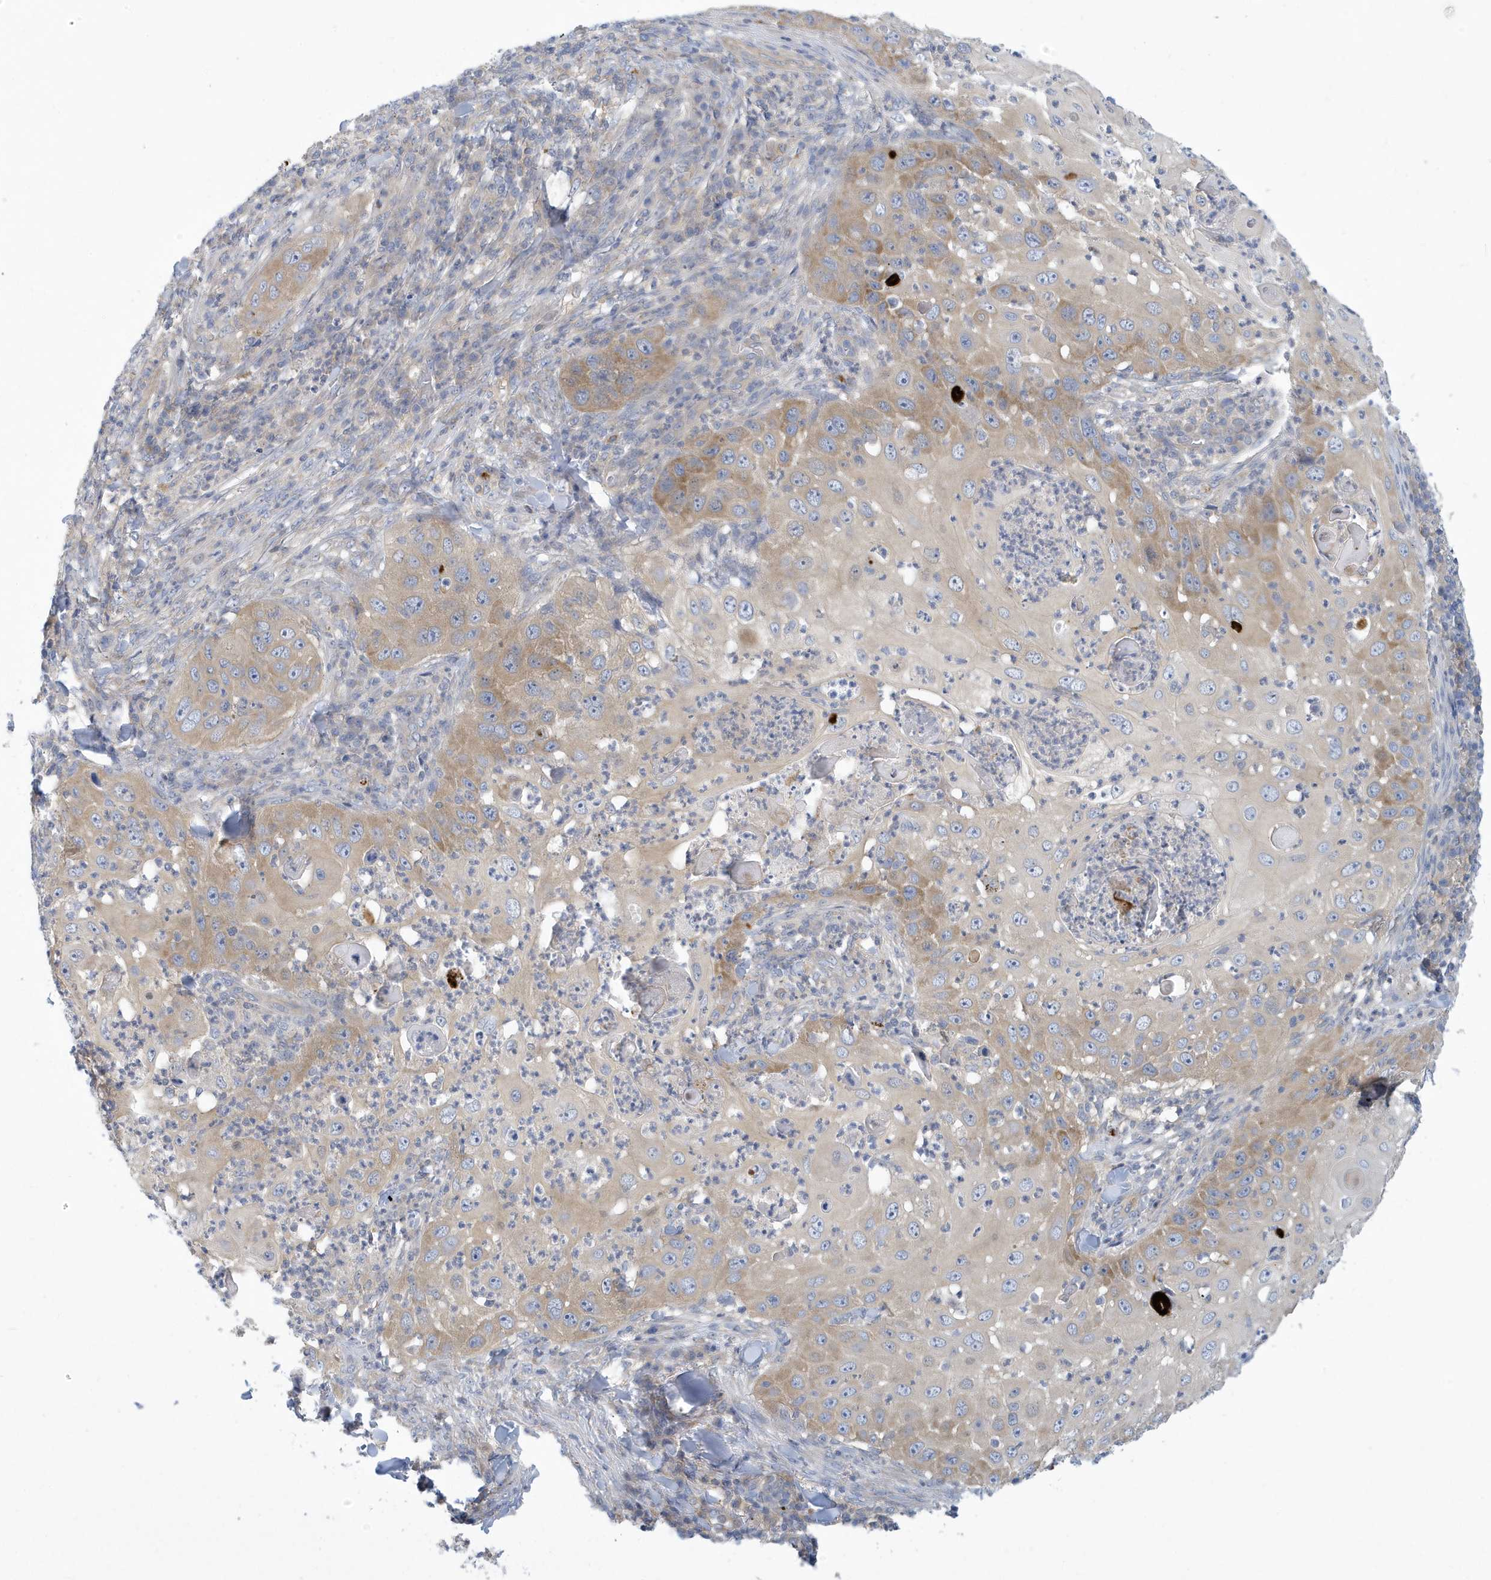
{"staining": {"intensity": "weak", "quantity": ">75%", "location": "cytoplasmic/membranous"}, "tissue": "skin cancer", "cell_type": "Tumor cells", "image_type": "cancer", "snomed": [{"axis": "morphology", "description": "Squamous cell carcinoma, NOS"}, {"axis": "topography", "description": "Skin"}], "caption": "Immunohistochemical staining of skin cancer (squamous cell carcinoma) displays weak cytoplasmic/membranous protein positivity in about >75% of tumor cells.", "gene": "VTA1", "patient": {"sex": "female", "age": 44}}